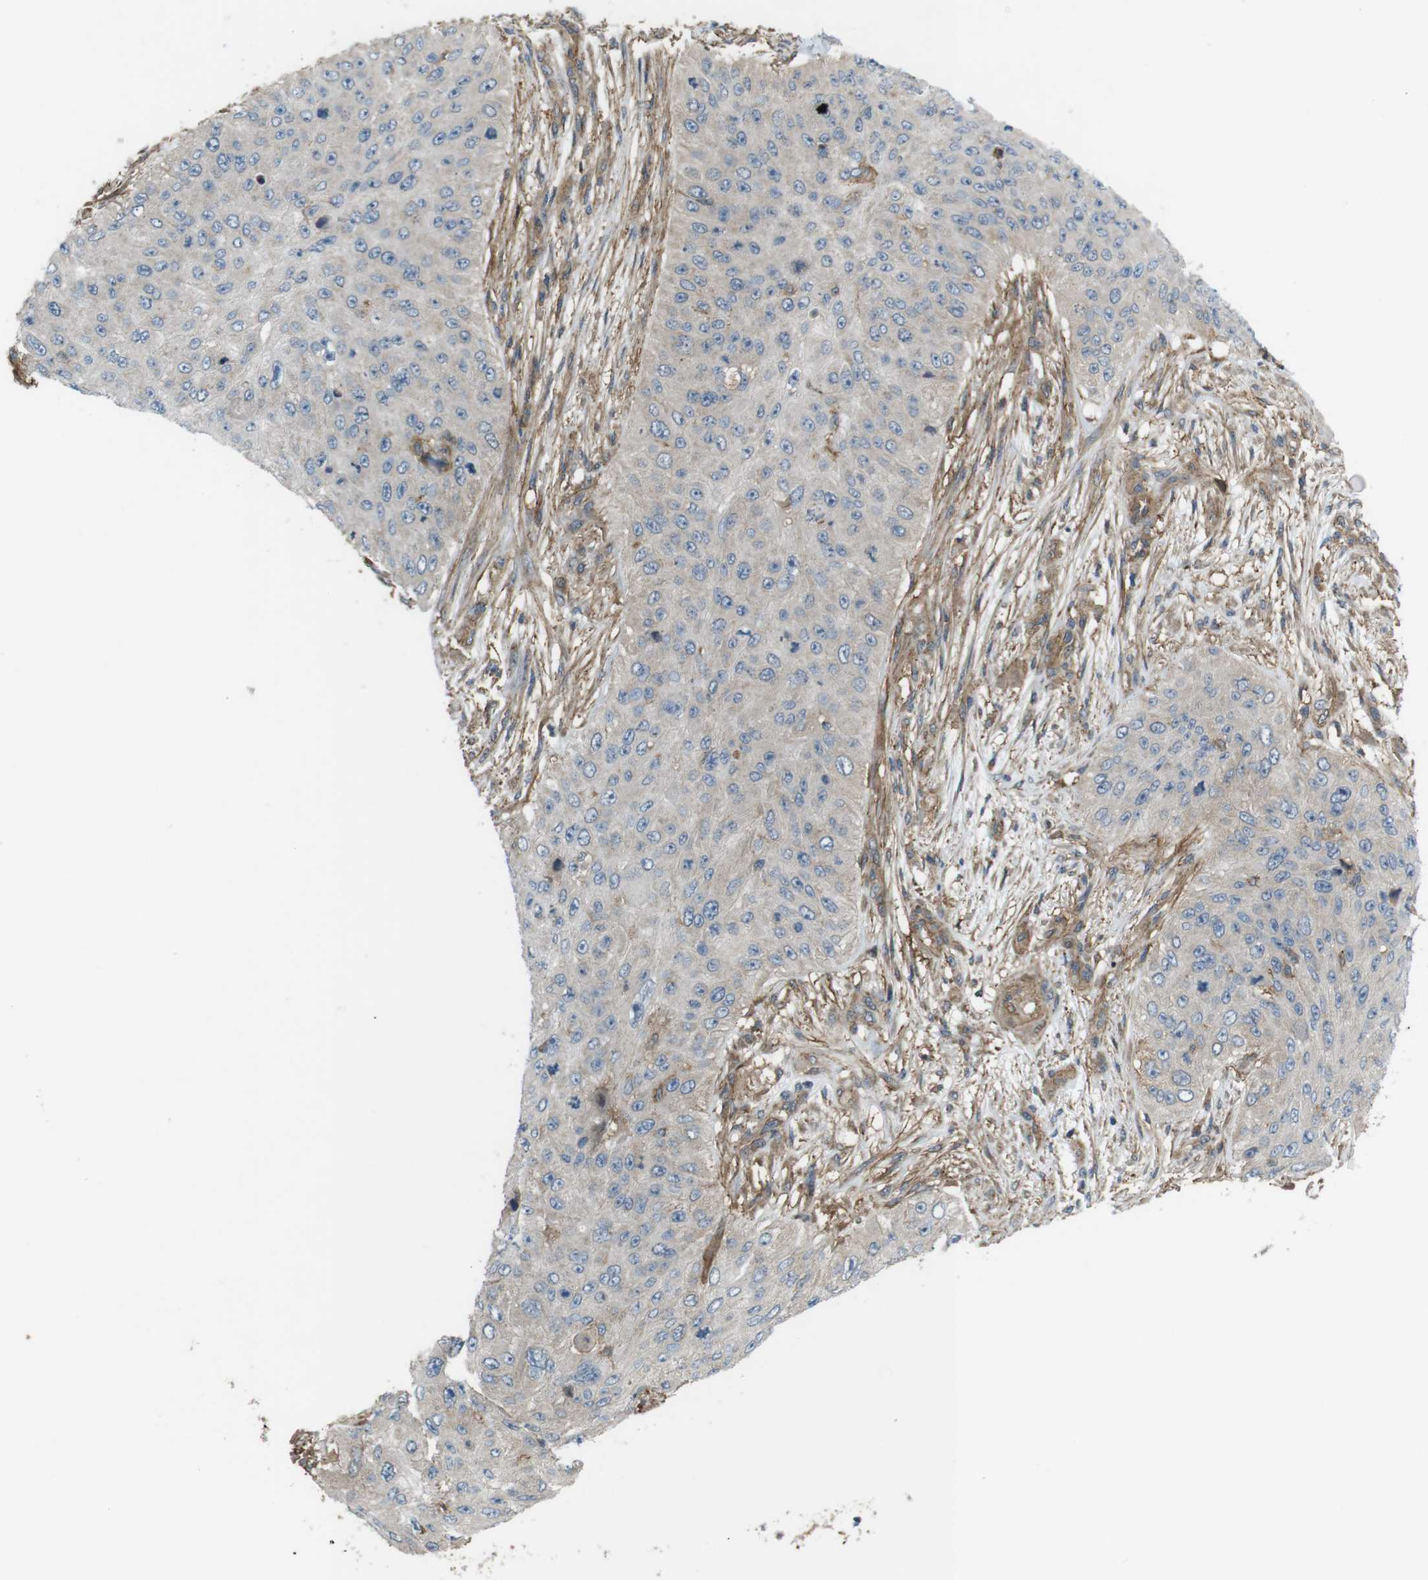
{"staining": {"intensity": "negative", "quantity": "none", "location": "none"}, "tissue": "skin cancer", "cell_type": "Tumor cells", "image_type": "cancer", "snomed": [{"axis": "morphology", "description": "Squamous cell carcinoma, NOS"}, {"axis": "topography", "description": "Skin"}], "caption": "The image shows no staining of tumor cells in skin cancer (squamous cell carcinoma).", "gene": "DDAH2", "patient": {"sex": "female", "age": 80}}